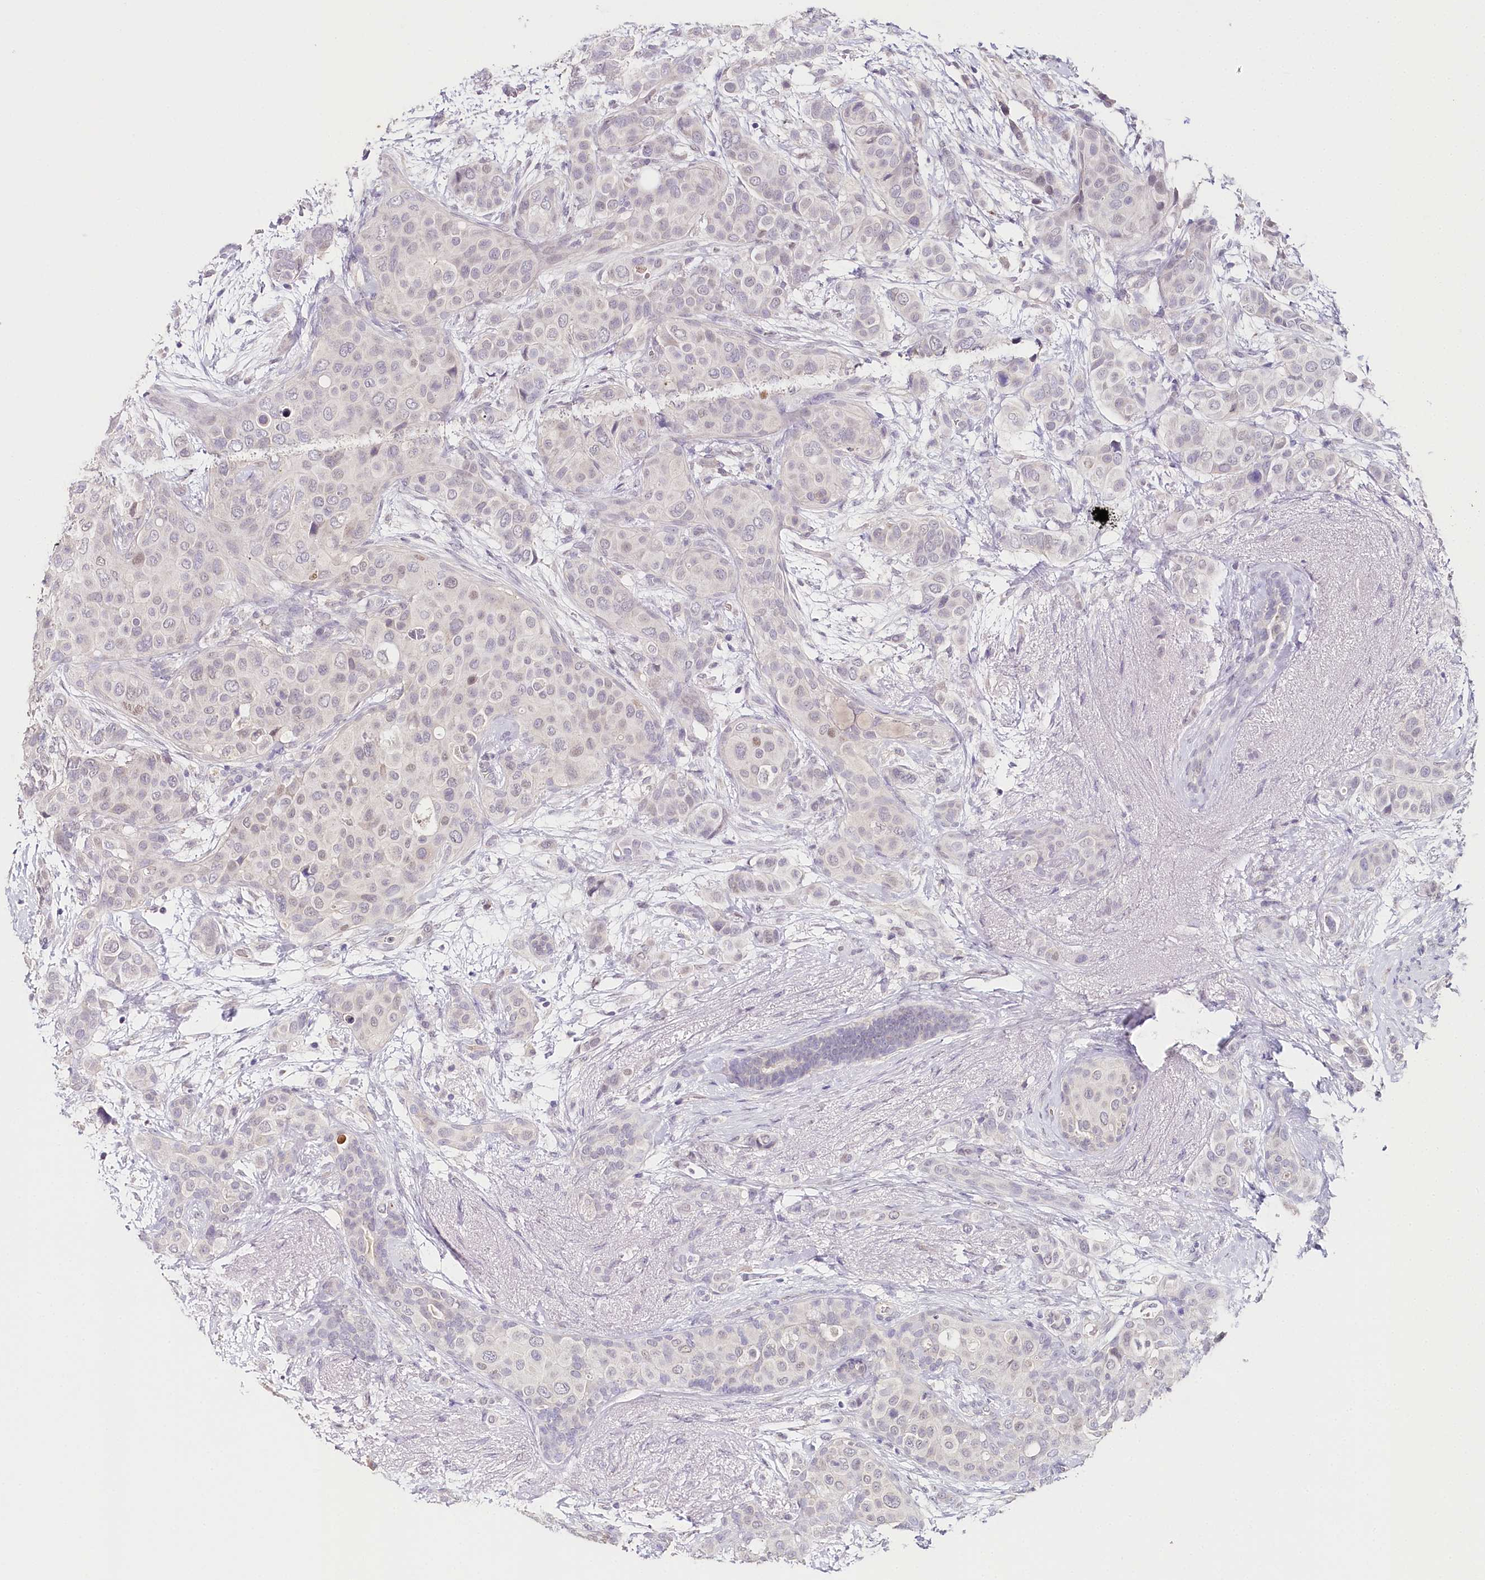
{"staining": {"intensity": "weak", "quantity": "<25%", "location": "nuclear"}, "tissue": "breast cancer", "cell_type": "Tumor cells", "image_type": "cancer", "snomed": [{"axis": "morphology", "description": "Lobular carcinoma"}, {"axis": "topography", "description": "Breast"}], "caption": "Image shows no significant protein expression in tumor cells of breast lobular carcinoma. The staining was performed using DAB (3,3'-diaminobenzidine) to visualize the protein expression in brown, while the nuclei were stained in blue with hematoxylin (Magnification: 20x).", "gene": "TP53", "patient": {"sex": "female", "age": 51}}